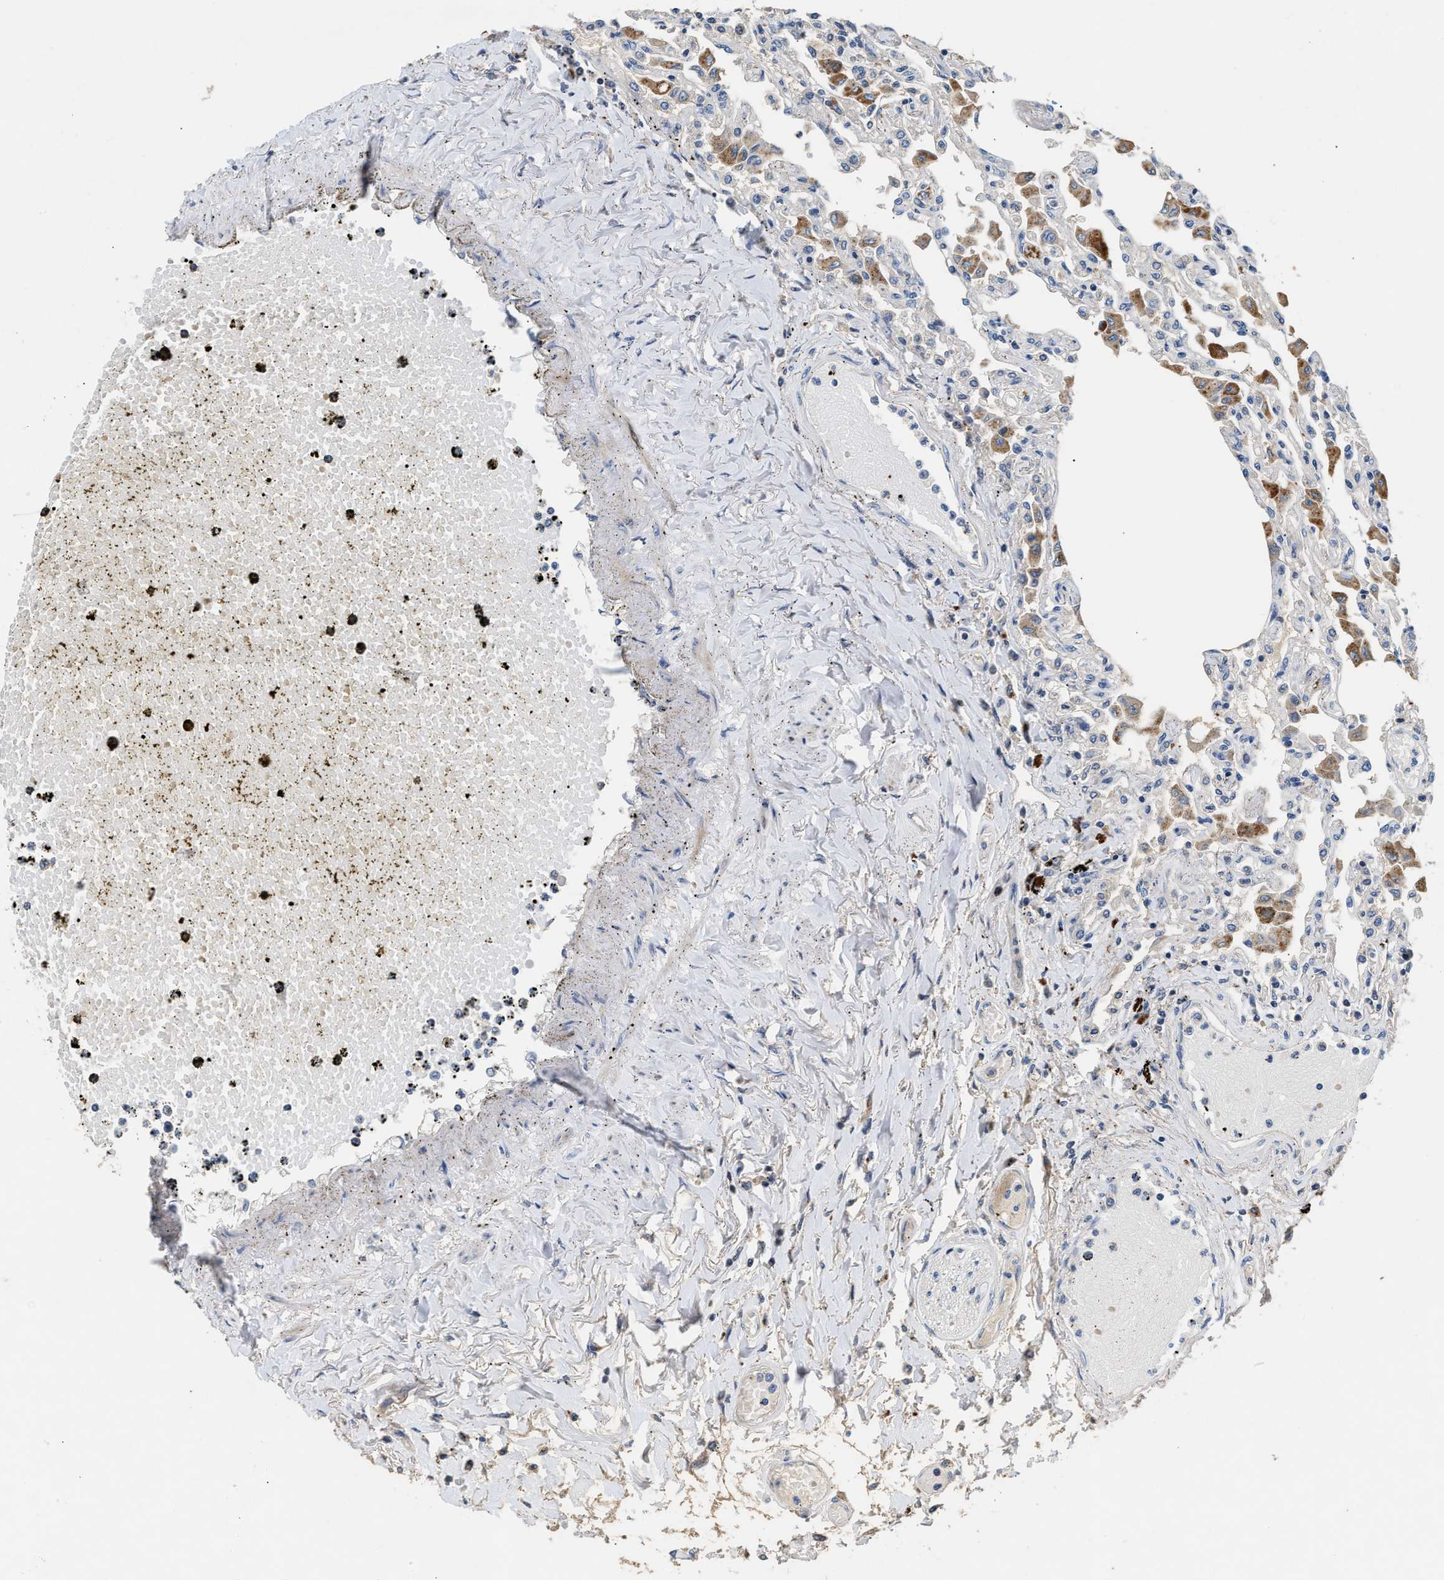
{"staining": {"intensity": "moderate", "quantity": "<25%", "location": "cytoplasmic/membranous"}, "tissue": "lung", "cell_type": "Alveolar cells", "image_type": "normal", "snomed": [{"axis": "morphology", "description": "Normal tissue, NOS"}, {"axis": "topography", "description": "Bronchus"}, {"axis": "topography", "description": "Lung"}], "caption": "Protein staining reveals moderate cytoplasmic/membranous expression in approximately <25% of alveolar cells in benign lung. (DAB IHC, brown staining for protein, blue staining for nuclei).", "gene": "IL17RC", "patient": {"sex": "female", "age": 49}}